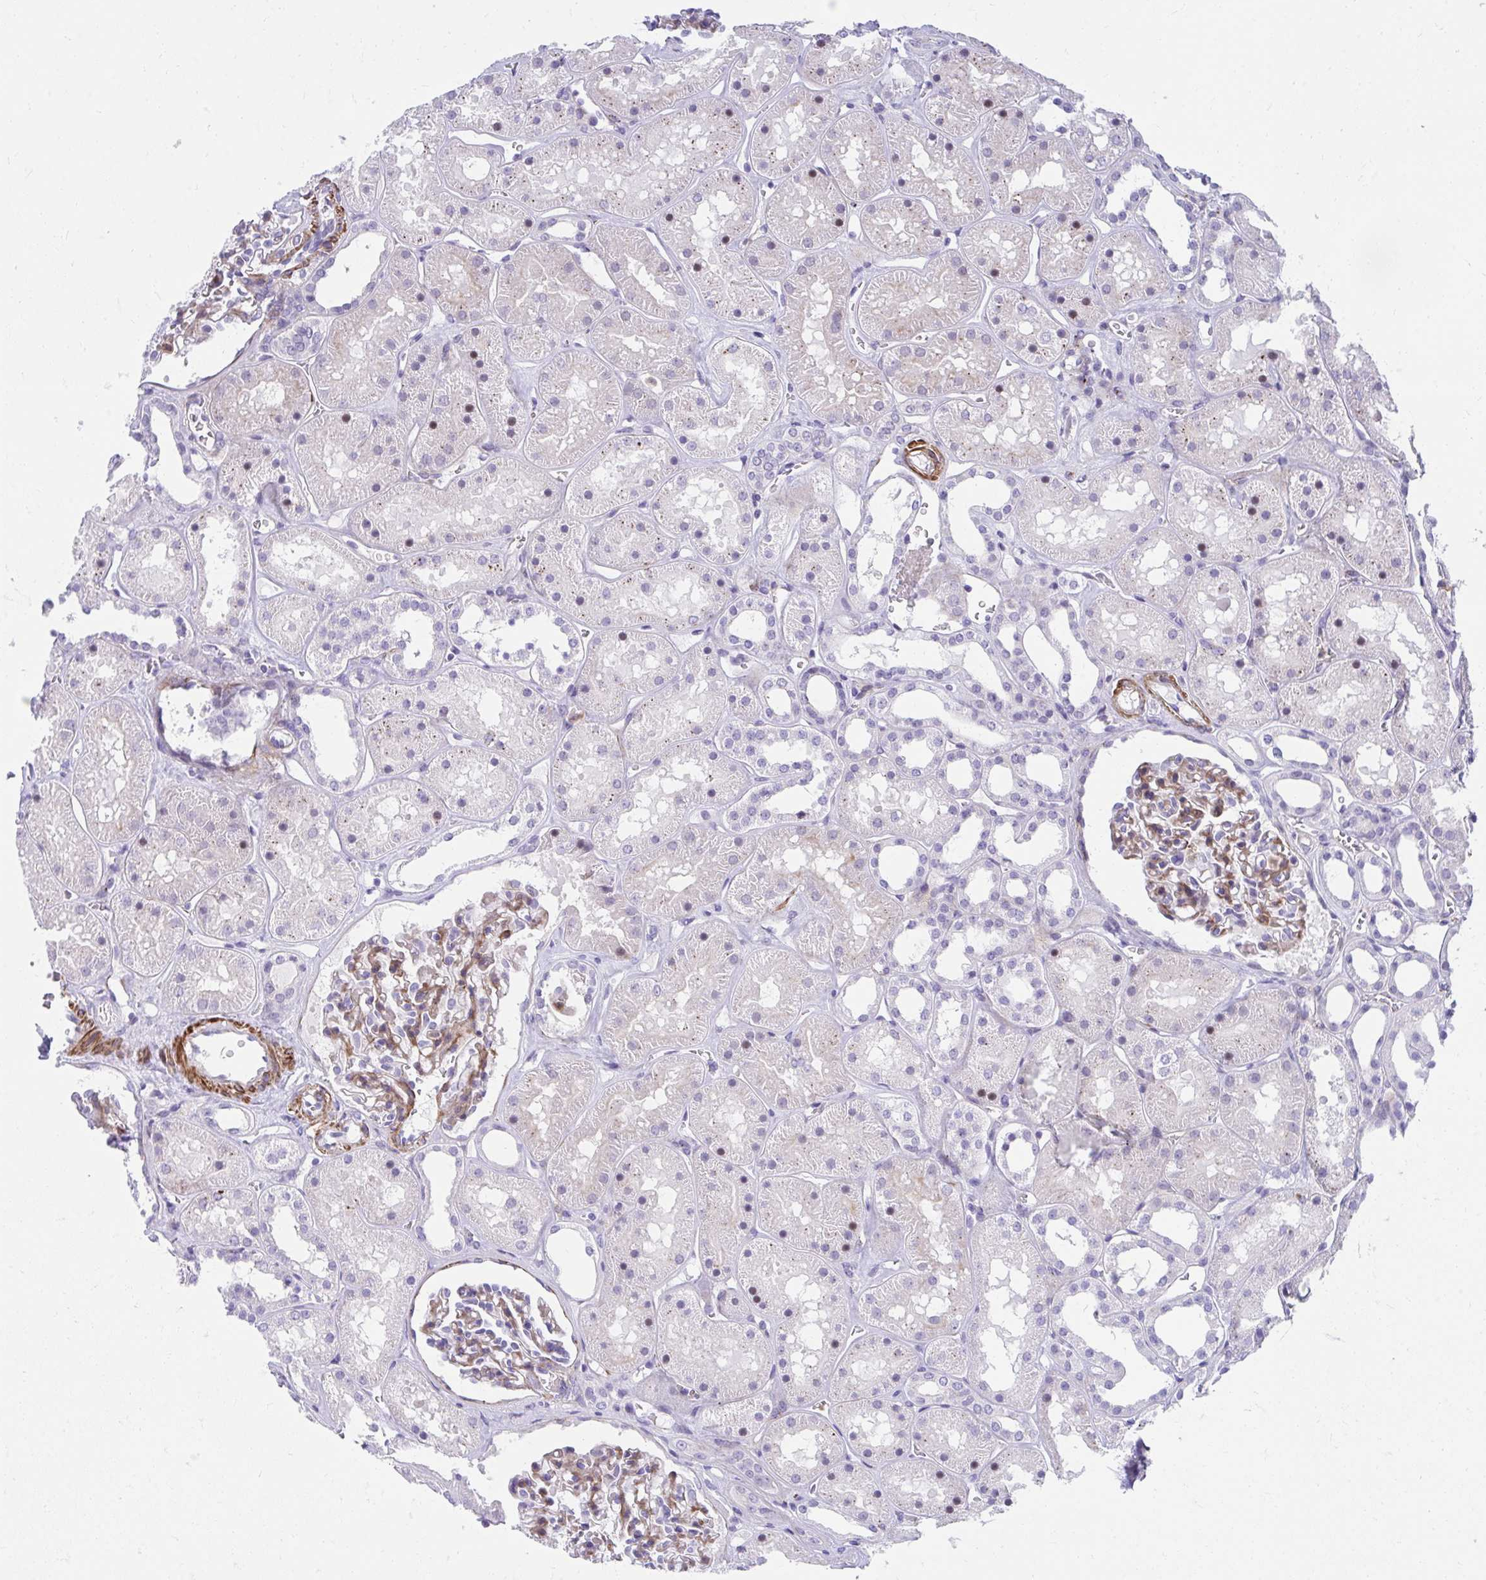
{"staining": {"intensity": "weak", "quantity": "25%-75%", "location": "cytoplasmic/membranous"}, "tissue": "kidney", "cell_type": "Cells in glomeruli", "image_type": "normal", "snomed": [{"axis": "morphology", "description": "Normal tissue, NOS"}, {"axis": "topography", "description": "Kidney"}], "caption": "DAB immunohistochemical staining of unremarkable kidney demonstrates weak cytoplasmic/membranous protein expression in approximately 25%-75% of cells in glomeruli. (Stains: DAB in brown, nuclei in blue, Microscopy: brightfield microscopy at high magnification).", "gene": "CSTB", "patient": {"sex": "female", "age": 41}}